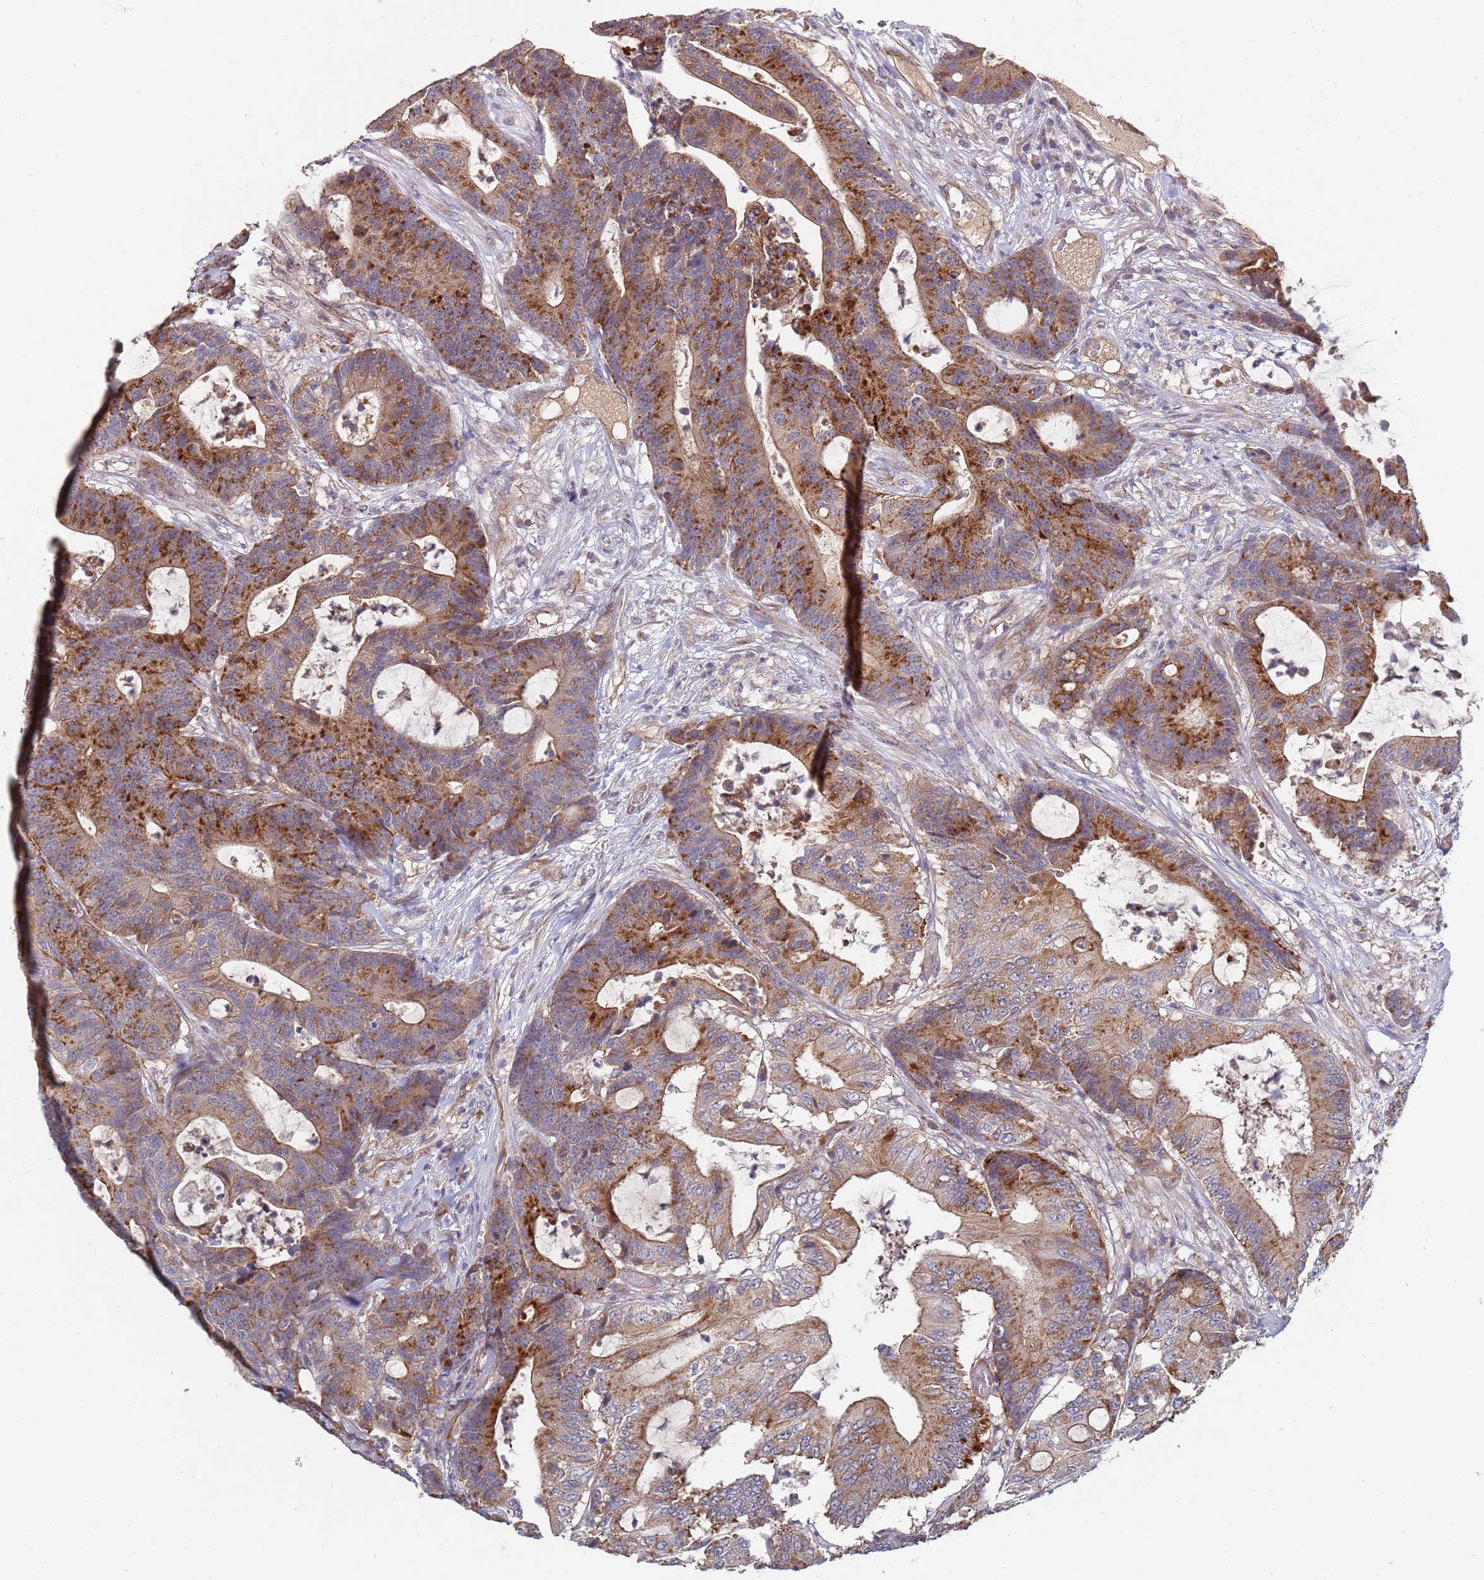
{"staining": {"intensity": "moderate", "quantity": ">75%", "location": "cytoplasmic/membranous"}, "tissue": "colorectal cancer", "cell_type": "Tumor cells", "image_type": "cancer", "snomed": [{"axis": "morphology", "description": "Adenocarcinoma, NOS"}, {"axis": "topography", "description": "Colon"}], "caption": "There is medium levels of moderate cytoplasmic/membranous expression in tumor cells of colorectal cancer, as demonstrated by immunohistochemical staining (brown color).", "gene": "ABCB6", "patient": {"sex": "female", "age": 84}}